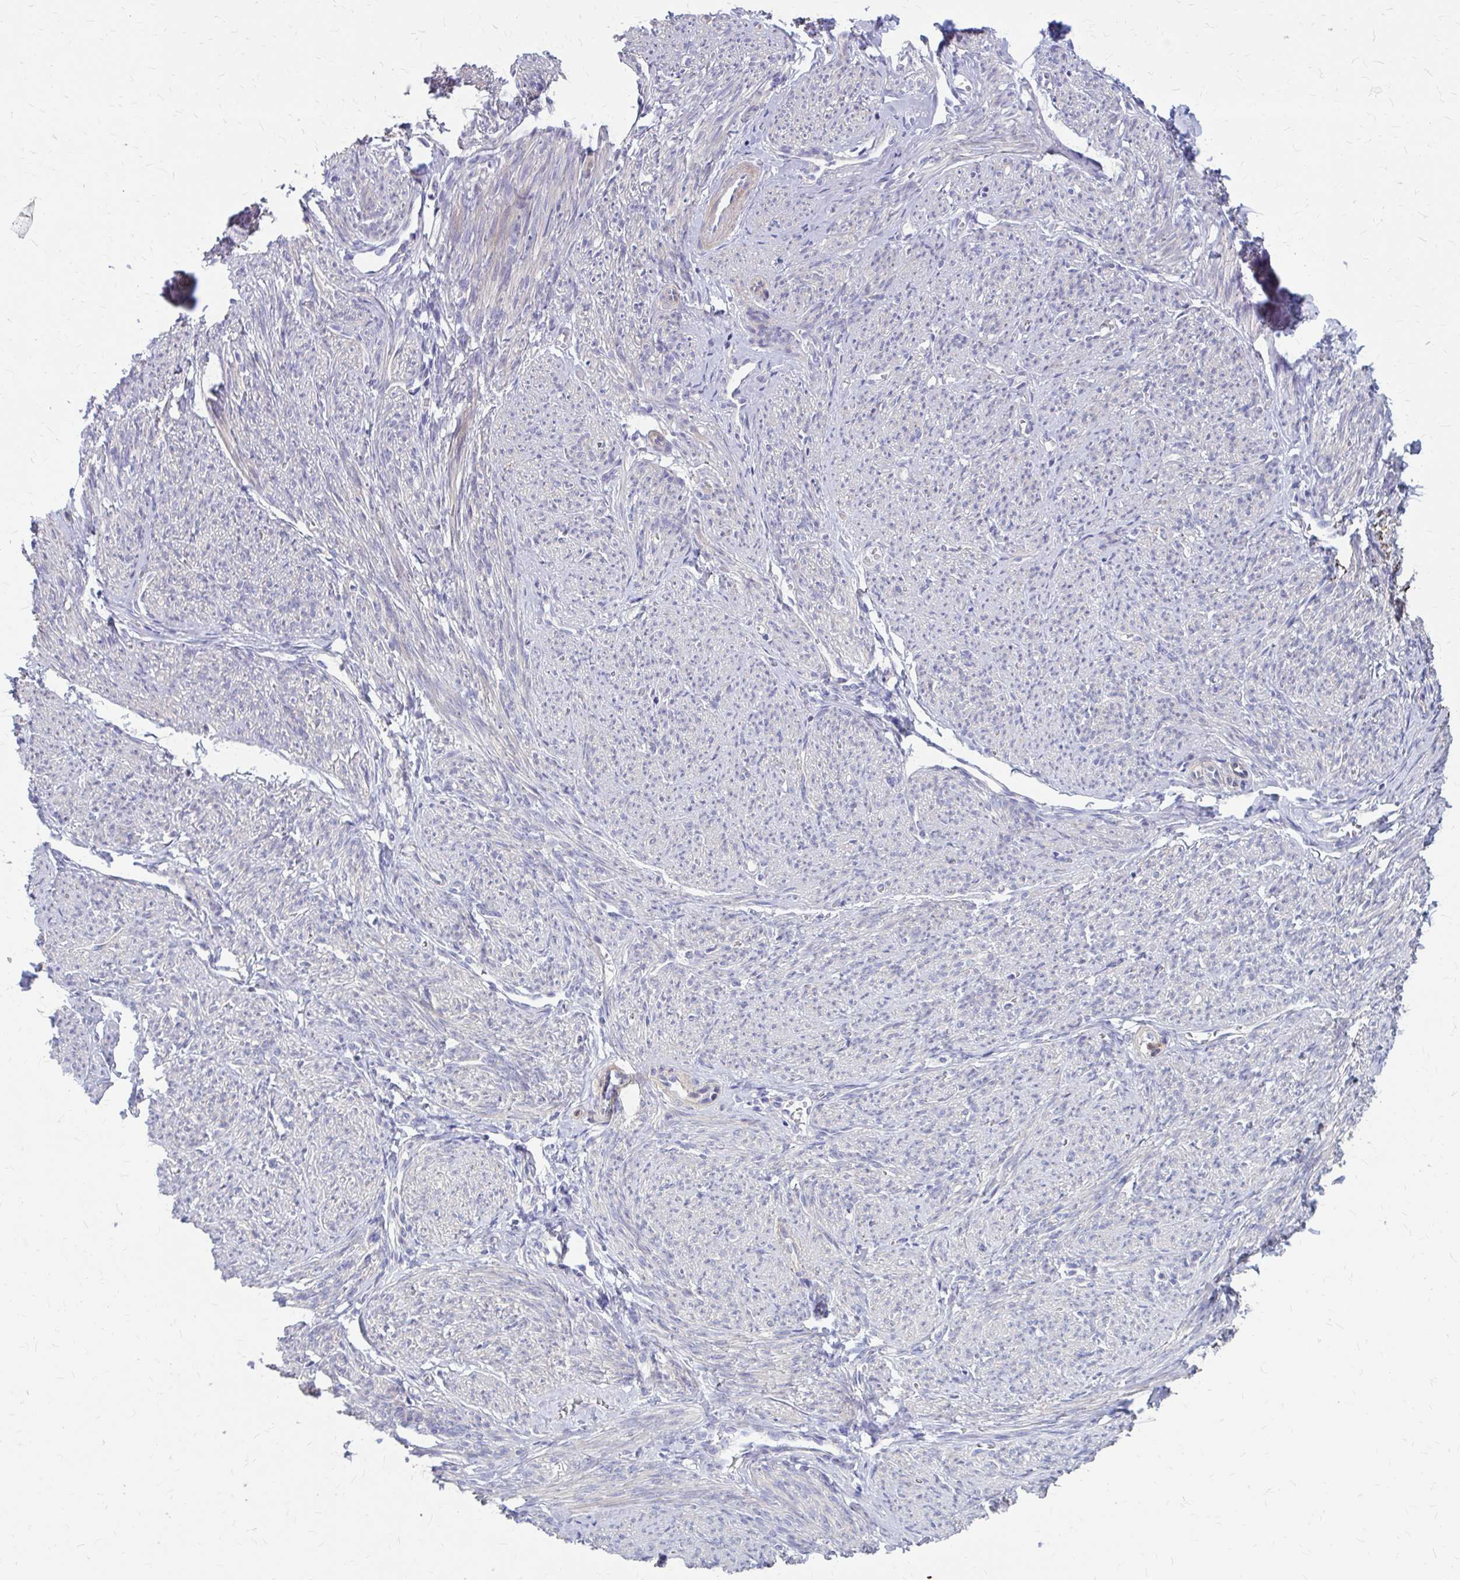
{"staining": {"intensity": "weak", "quantity": "25%-75%", "location": "cytoplasmic/membranous"}, "tissue": "smooth muscle", "cell_type": "Smooth muscle cells", "image_type": "normal", "snomed": [{"axis": "morphology", "description": "Normal tissue, NOS"}, {"axis": "topography", "description": "Smooth muscle"}], "caption": "About 25%-75% of smooth muscle cells in benign human smooth muscle demonstrate weak cytoplasmic/membranous protein staining as visualized by brown immunohistochemical staining.", "gene": "GLYATL2", "patient": {"sex": "female", "age": 65}}